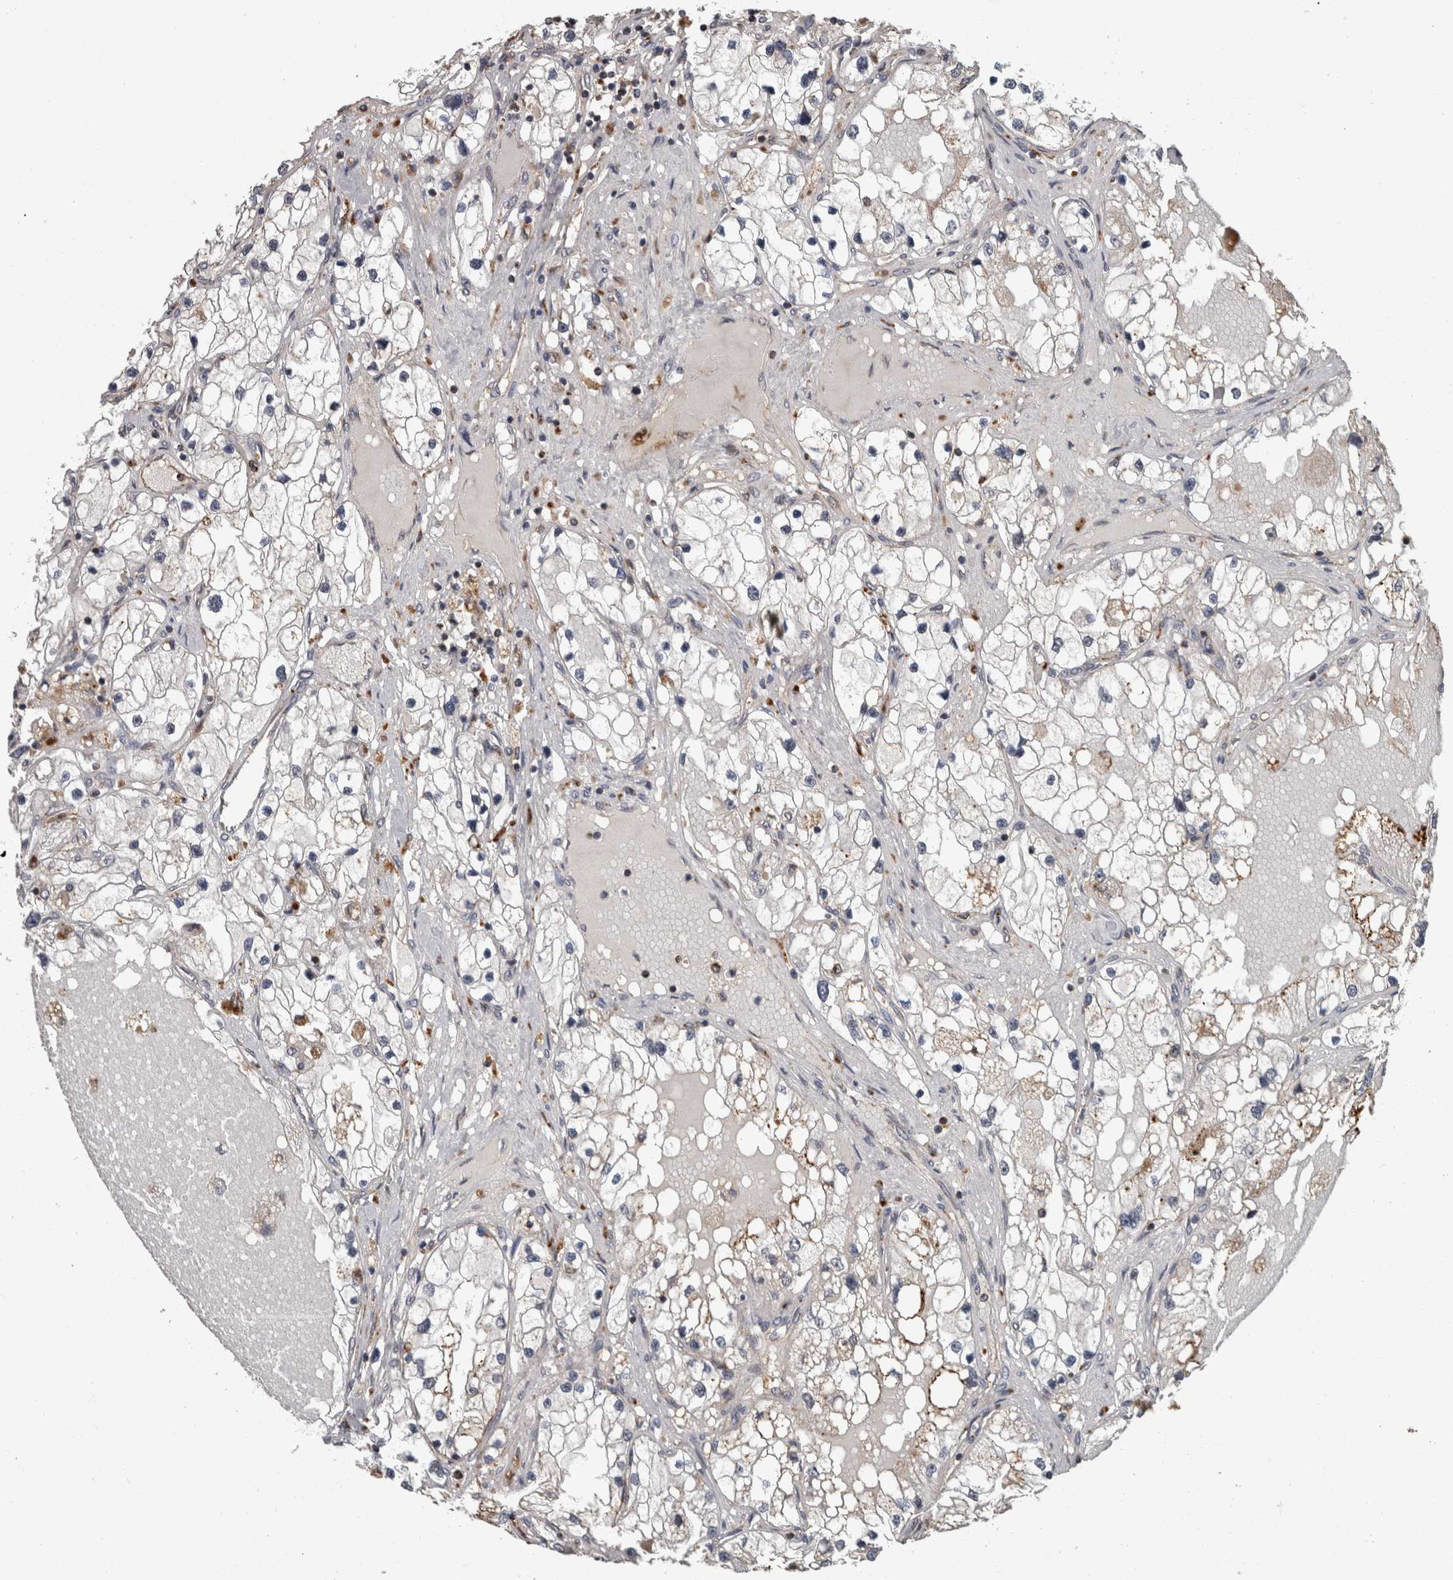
{"staining": {"intensity": "weak", "quantity": "<25%", "location": "cytoplasmic/membranous"}, "tissue": "renal cancer", "cell_type": "Tumor cells", "image_type": "cancer", "snomed": [{"axis": "morphology", "description": "Adenocarcinoma, NOS"}, {"axis": "topography", "description": "Kidney"}], "caption": "Human adenocarcinoma (renal) stained for a protein using immunohistochemistry demonstrates no staining in tumor cells.", "gene": "NAAA", "patient": {"sex": "male", "age": 68}}